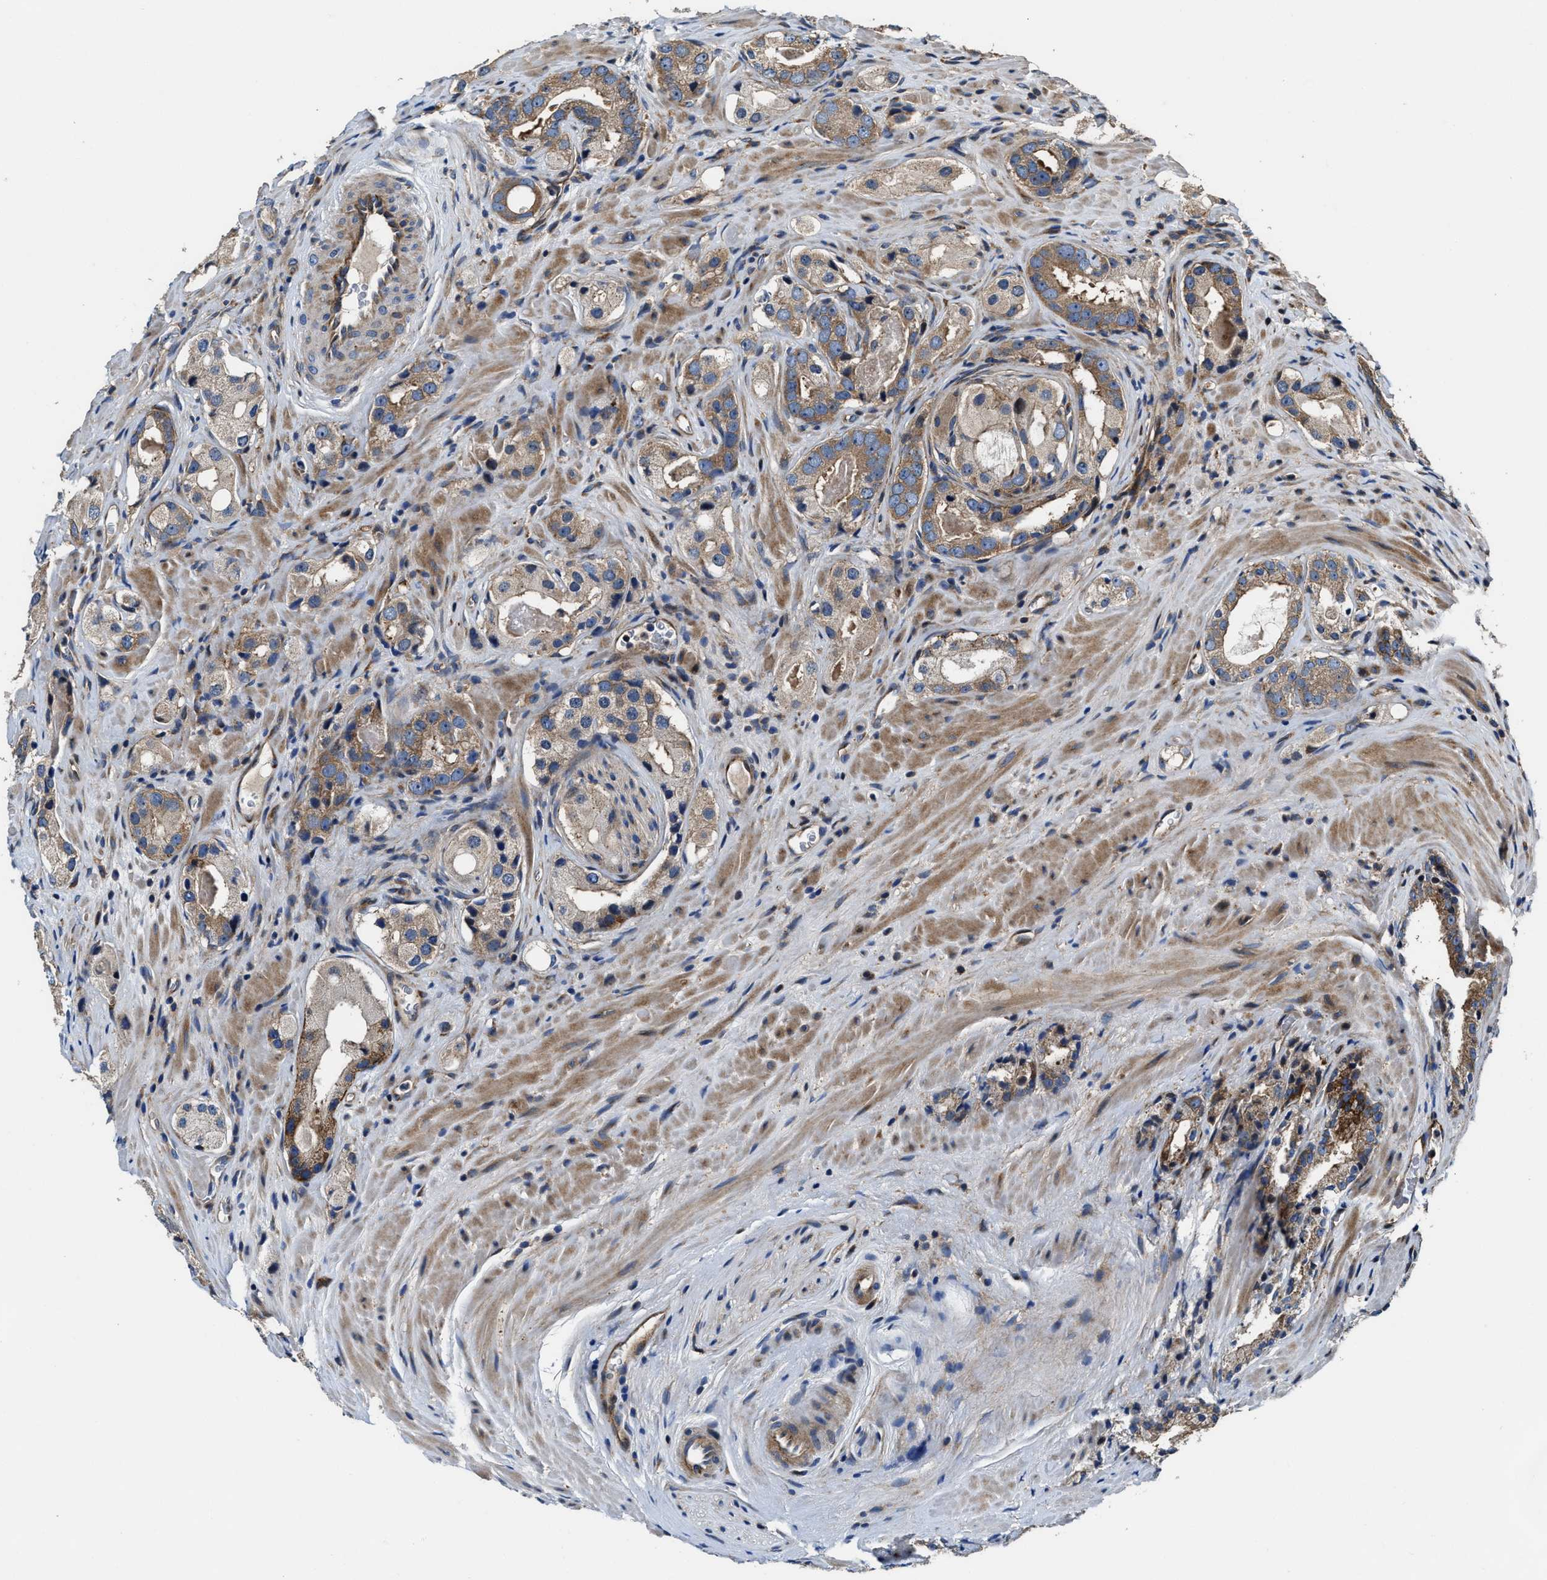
{"staining": {"intensity": "moderate", "quantity": ">75%", "location": "cytoplasmic/membranous"}, "tissue": "prostate cancer", "cell_type": "Tumor cells", "image_type": "cancer", "snomed": [{"axis": "morphology", "description": "Adenocarcinoma, High grade"}, {"axis": "topography", "description": "Prostate"}], "caption": "This histopathology image displays prostate cancer (adenocarcinoma (high-grade)) stained with immunohistochemistry to label a protein in brown. The cytoplasmic/membranous of tumor cells show moderate positivity for the protein. Nuclei are counter-stained blue.", "gene": "PTAR1", "patient": {"sex": "male", "age": 63}}